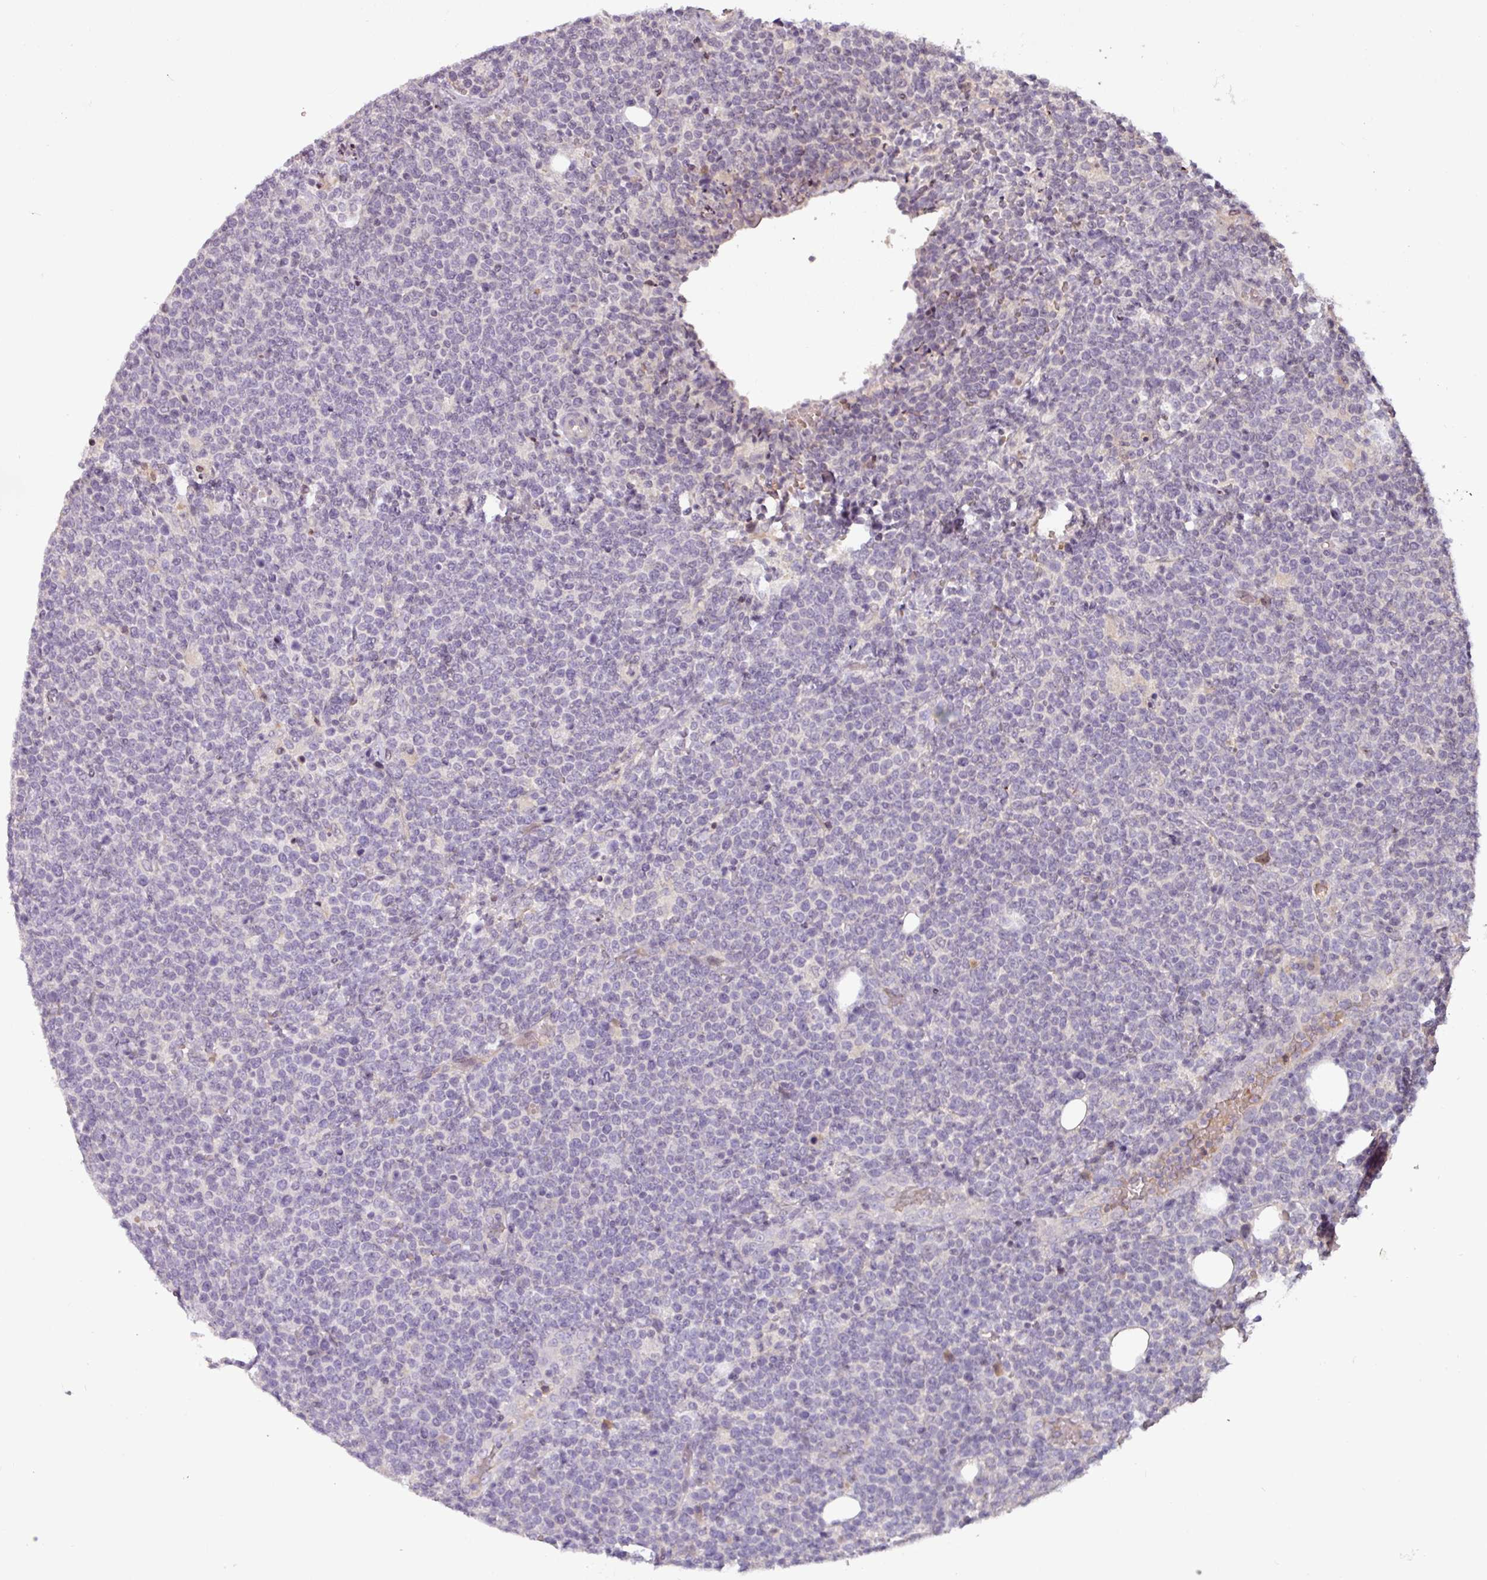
{"staining": {"intensity": "negative", "quantity": "none", "location": "none"}, "tissue": "lymphoma", "cell_type": "Tumor cells", "image_type": "cancer", "snomed": [{"axis": "morphology", "description": "Malignant lymphoma, non-Hodgkin's type, High grade"}, {"axis": "topography", "description": "Lymph node"}], "caption": "DAB (3,3'-diaminobenzidine) immunohistochemical staining of high-grade malignant lymphoma, non-Hodgkin's type shows no significant staining in tumor cells.", "gene": "SLC5A10", "patient": {"sex": "male", "age": 61}}